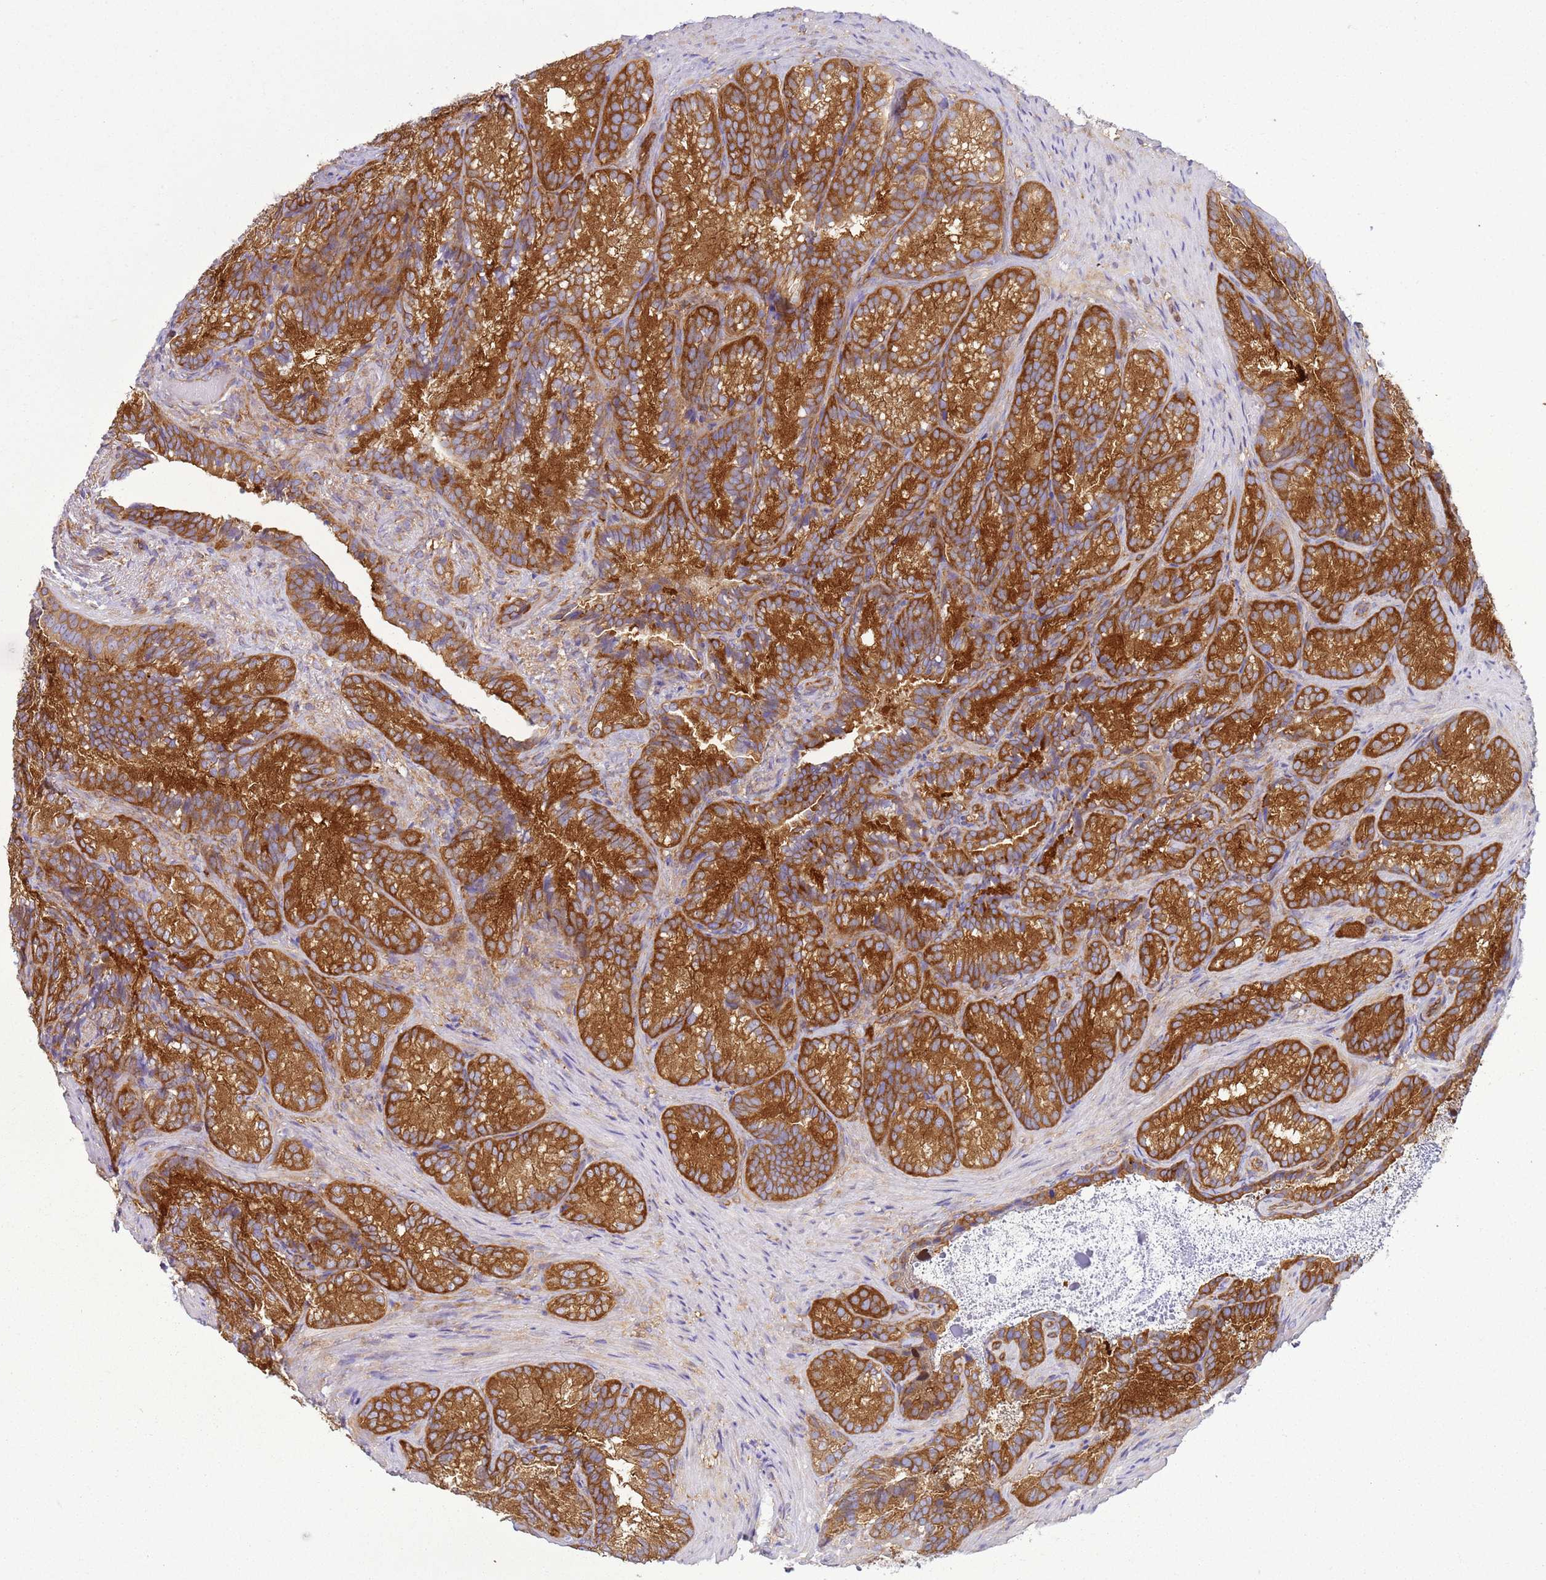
{"staining": {"intensity": "strong", "quantity": "25%-75%", "location": "cytoplasmic/membranous"}, "tissue": "seminal vesicle", "cell_type": "Glandular cells", "image_type": "normal", "snomed": [{"axis": "morphology", "description": "Normal tissue, NOS"}, {"axis": "topography", "description": "Seminal veicle"}], "caption": "Human seminal vesicle stained for a protein (brown) reveals strong cytoplasmic/membranous positive expression in about 25%-75% of glandular cells.", "gene": "SNX21", "patient": {"sex": "male", "age": 58}}